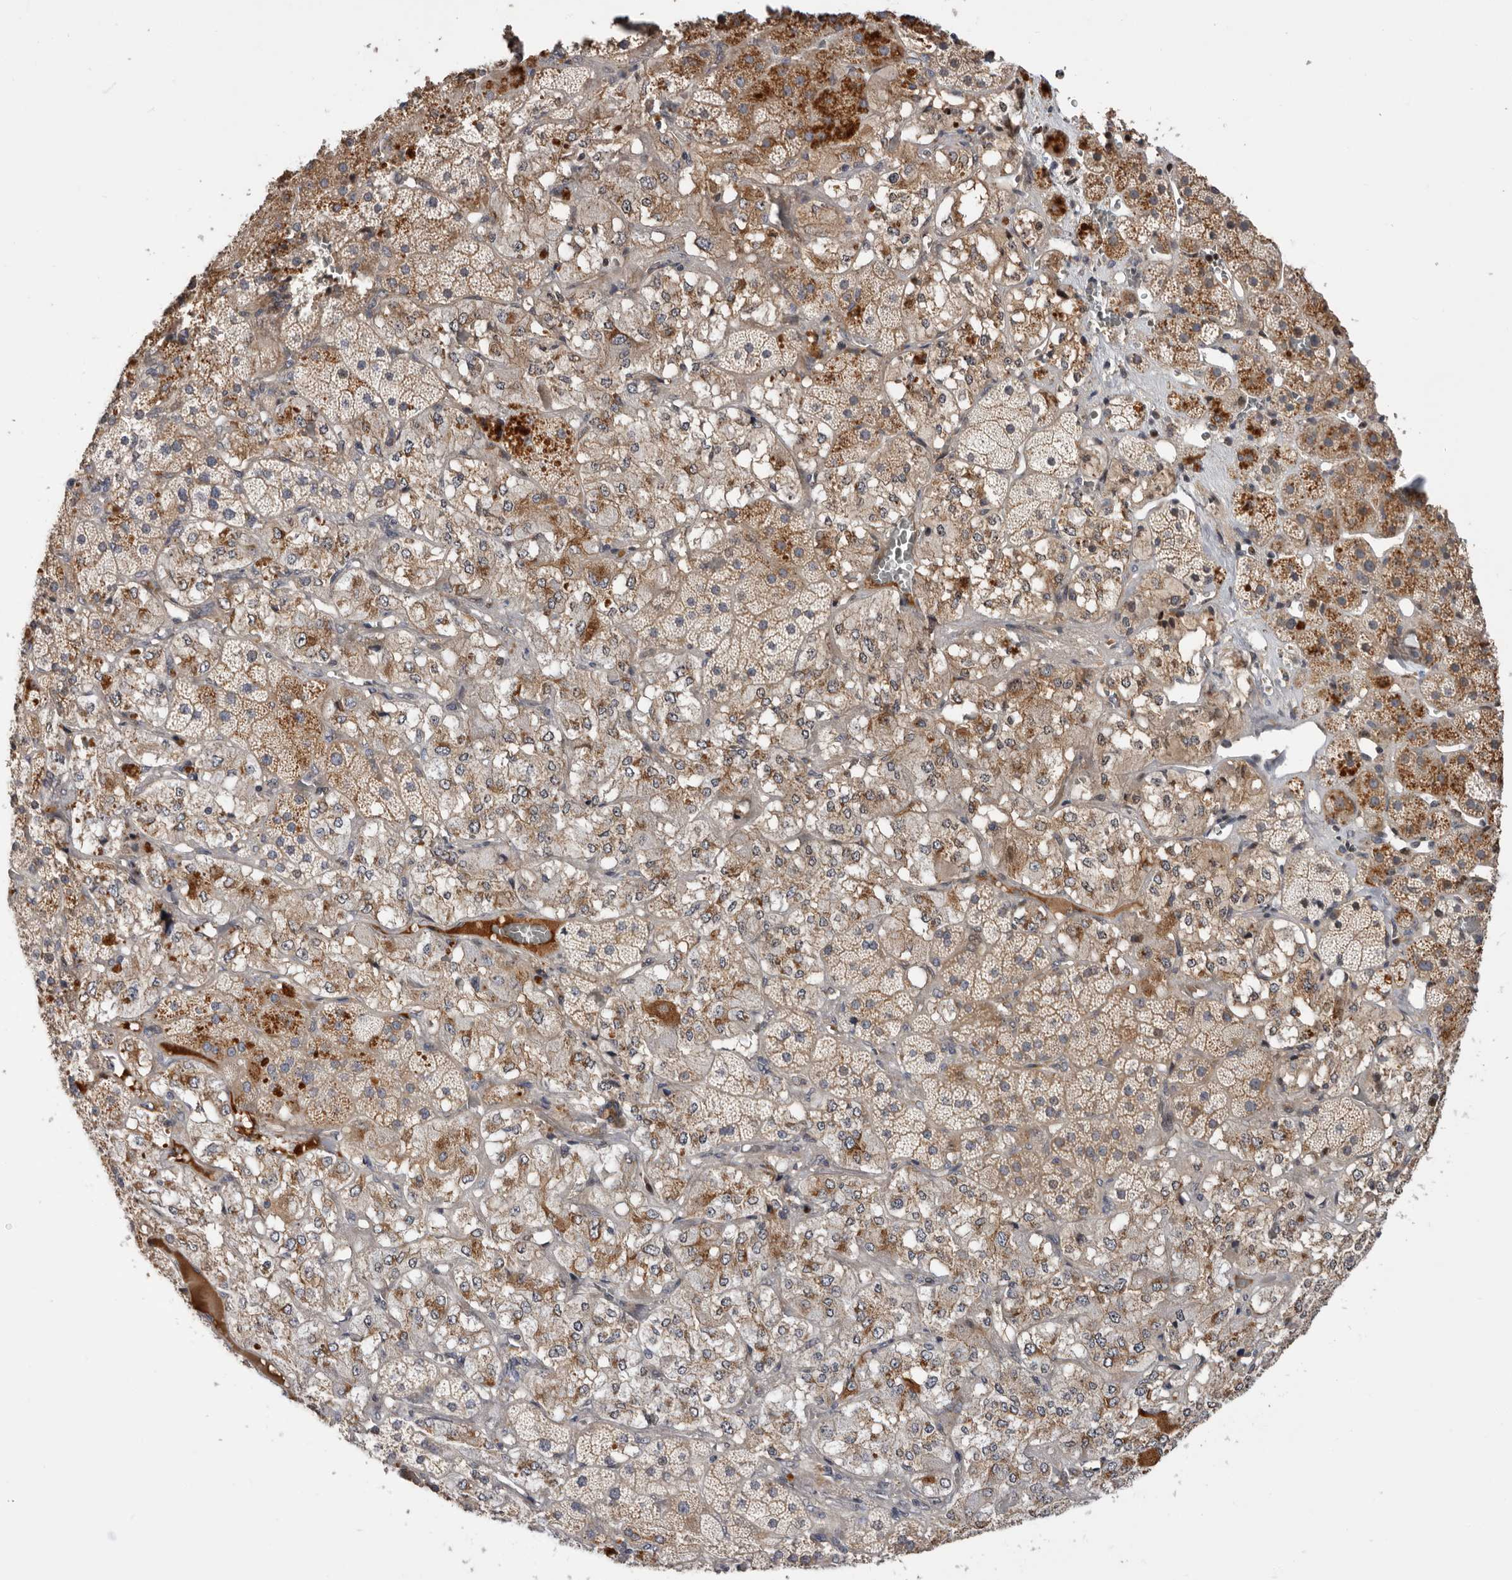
{"staining": {"intensity": "moderate", "quantity": "25%-75%", "location": "cytoplasmic/membranous,nuclear"}, "tissue": "adrenal gland", "cell_type": "Glandular cells", "image_type": "normal", "snomed": [{"axis": "morphology", "description": "Normal tissue, NOS"}, {"axis": "topography", "description": "Adrenal gland"}], "caption": "Brown immunohistochemical staining in benign human adrenal gland exhibits moderate cytoplasmic/membranous,nuclear staining in about 25%-75% of glandular cells. The protein of interest is shown in brown color, while the nuclei are stained blue.", "gene": "DOP1A", "patient": {"sex": "male", "age": 57}}